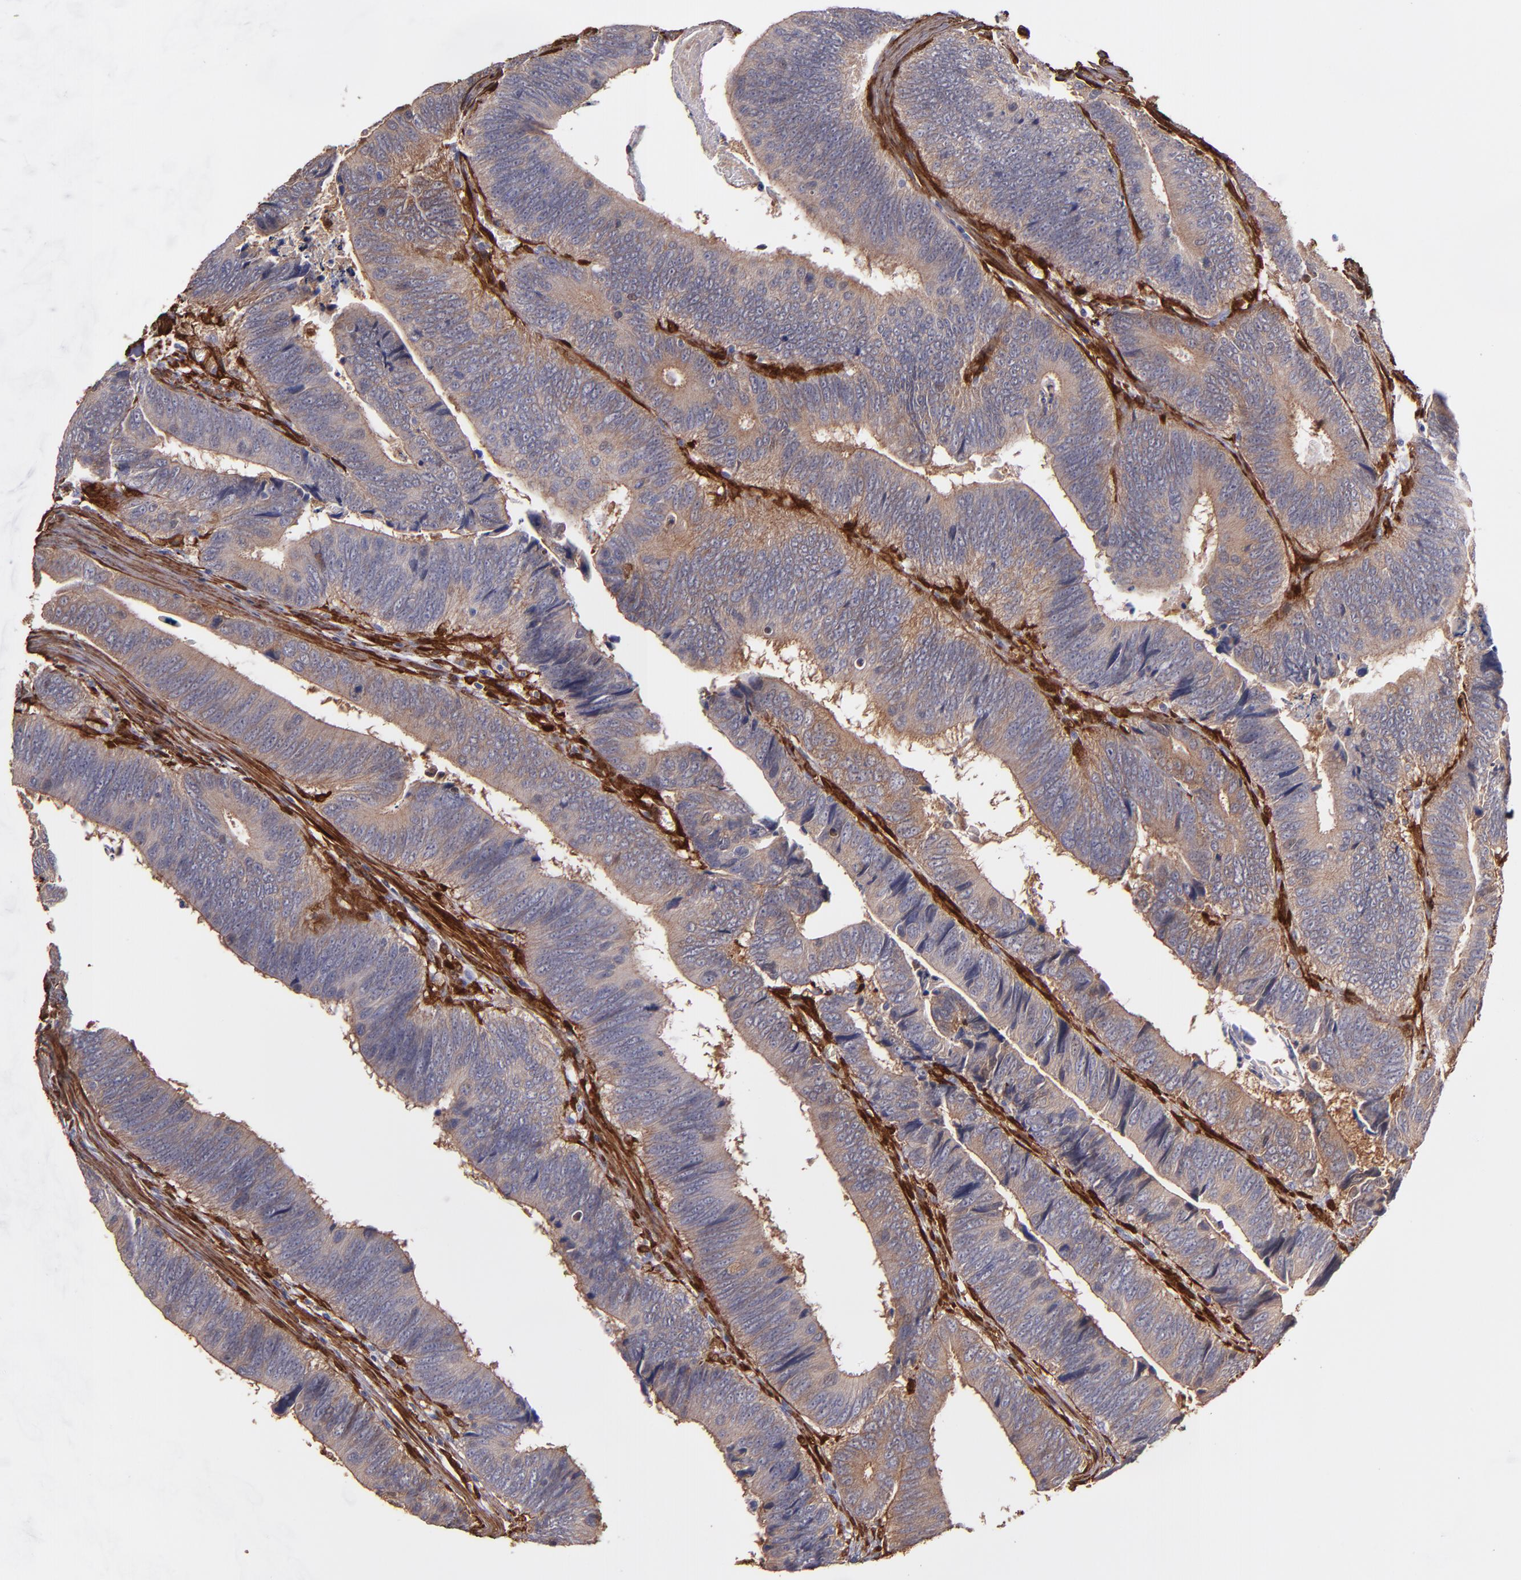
{"staining": {"intensity": "moderate", "quantity": ">75%", "location": "cytoplasmic/membranous"}, "tissue": "colorectal cancer", "cell_type": "Tumor cells", "image_type": "cancer", "snomed": [{"axis": "morphology", "description": "Adenocarcinoma, NOS"}, {"axis": "topography", "description": "Colon"}], "caption": "An IHC photomicrograph of tumor tissue is shown. Protein staining in brown highlights moderate cytoplasmic/membranous positivity in adenocarcinoma (colorectal) within tumor cells.", "gene": "VCL", "patient": {"sex": "male", "age": 72}}